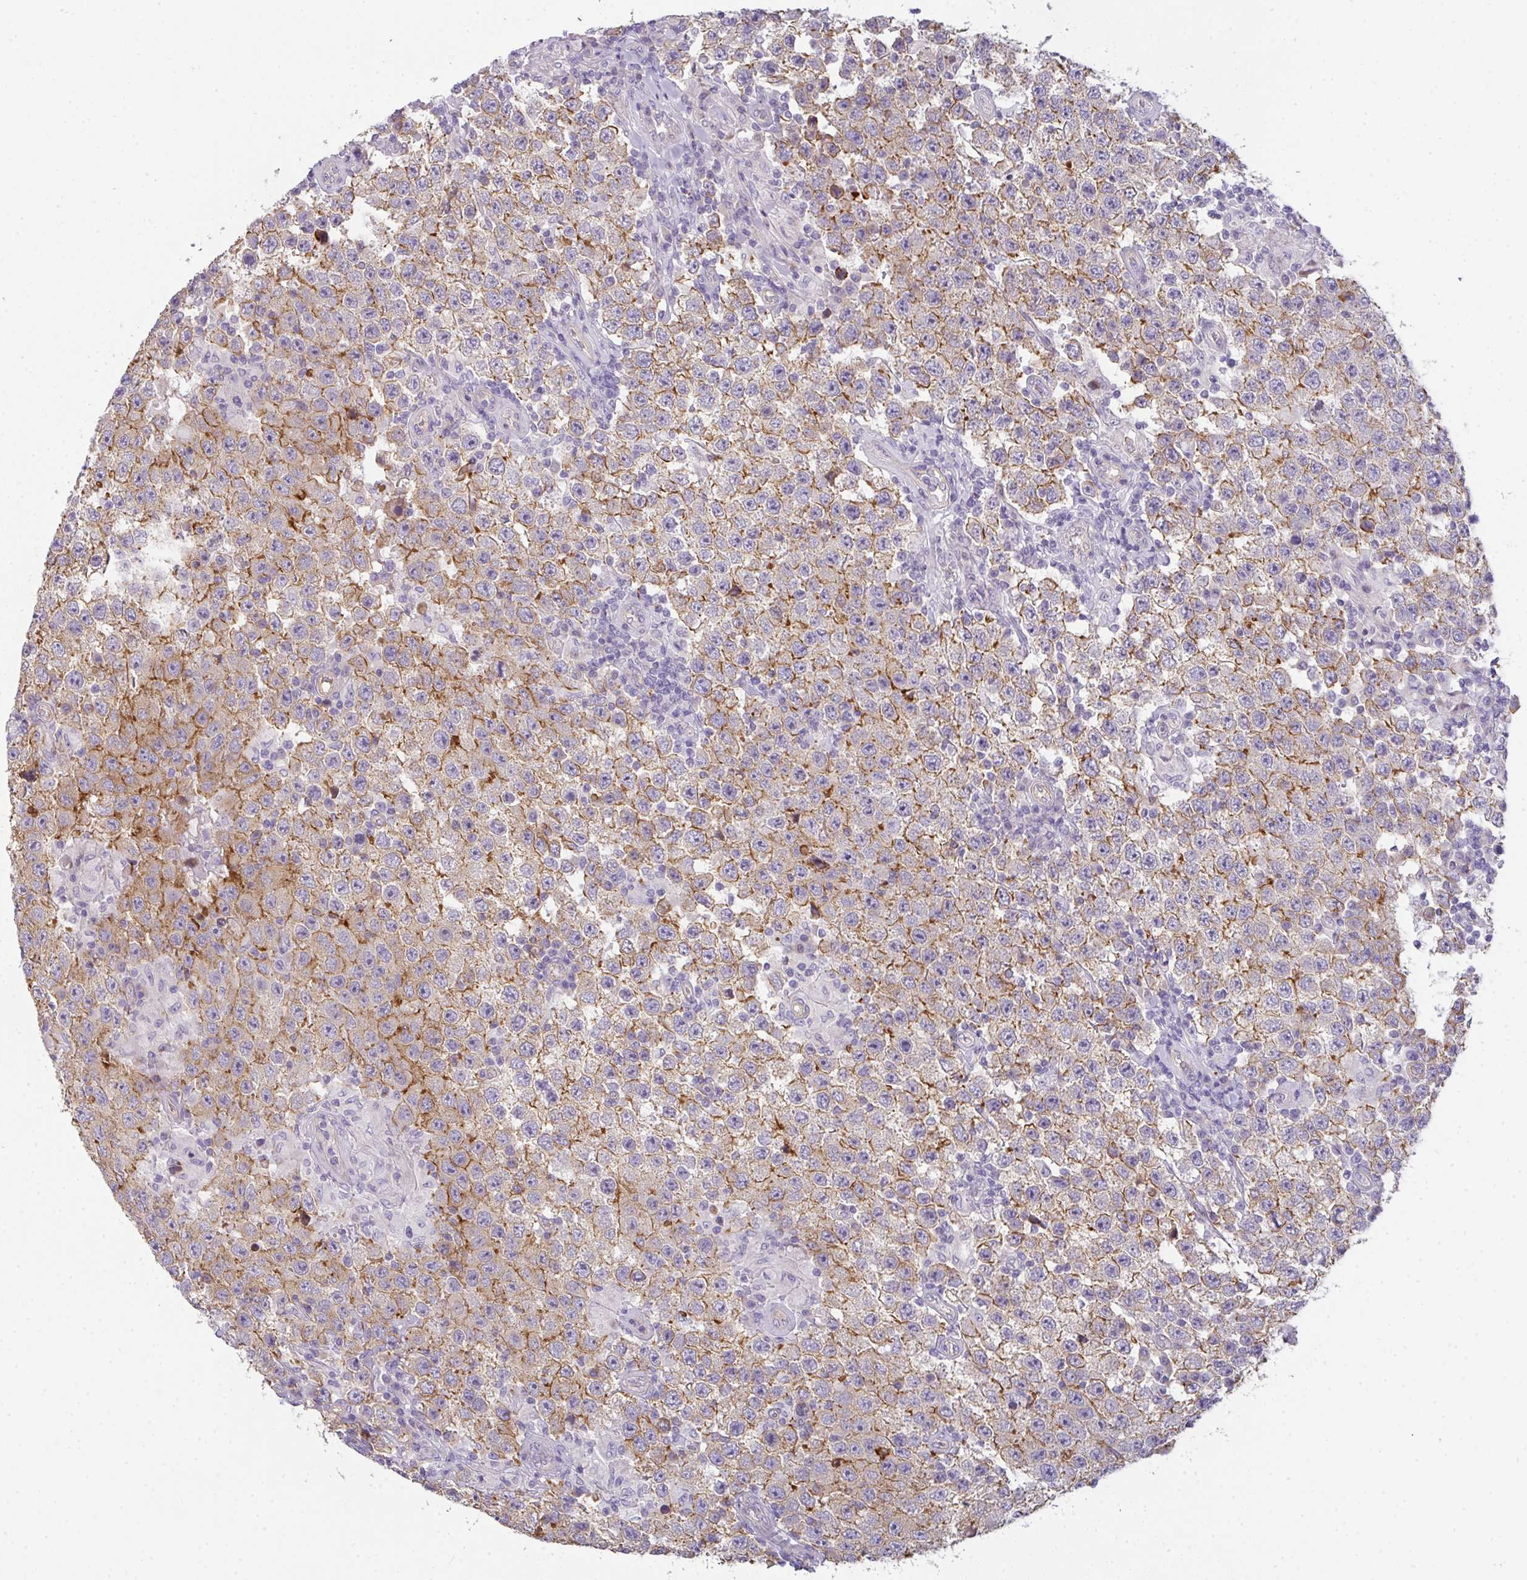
{"staining": {"intensity": "moderate", "quantity": "25%-75%", "location": "cytoplasmic/membranous"}, "tissue": "testis cancer", "cell_type": "Tumor cells", "image_type": "cancer", "snomed": [{"axis": "morphology", "description": "Normal tissue, NOS"}, {"axis": "morphology", "description": "Urothelial carcinoma, High grade"}, {"axis": "morphology", "description": "Seminoma, NOS"}, {"axis": "morphology", "description": "Carcinoma, Embryonal, NOS"}, {"axis": "topography", "description": "Urinary bladder"}, {"axis": "topography", "description": "Testis"}], "caption": "Immunohistochemical staining of embryonal carcinoma (testis) displays medium levels of moderate cytoplasmic/membranous positivity in about 25%-75% of tumor cells.", "gene": "FILIP1", "patient": {"sex": "male", "age": 41}}